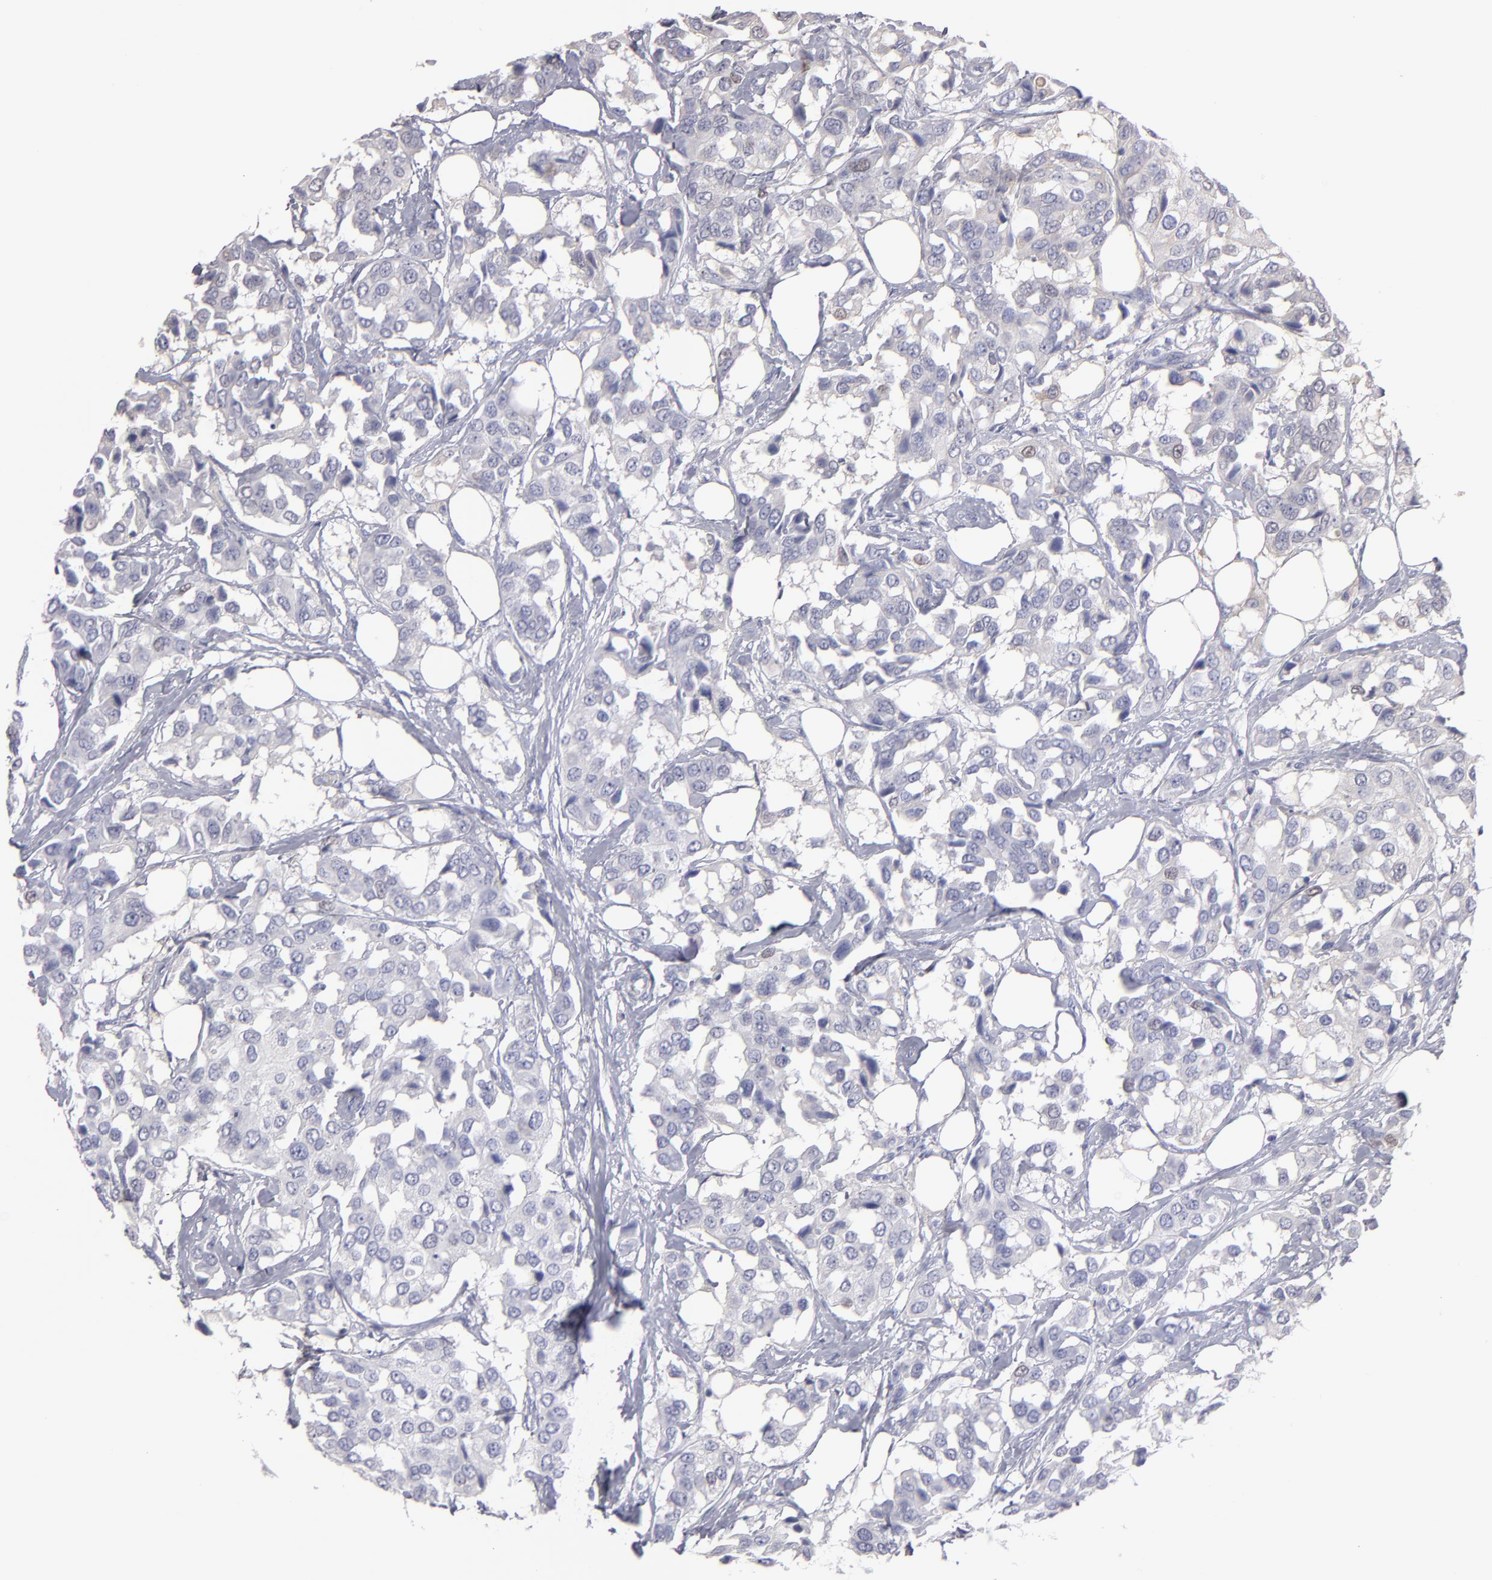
{"staining": {"intensity": "negative", "quantity": "none", "location": "none"}, "tissue": "breast cancer", "cell_type": "Tumor cells", "image_type": "cancer", "snomed": [{"axis": "morphology", "description": "Duct carcinoma"}, {"axis": "topography", "description": "Breast"}], "caption": "A high-resolution micrograph shows immunohistochemistry staining of intraductal carcinoma (breast), which shows no significant expression in tumor cells. (Immunohistochemistry, brightfield microscopy, high magnification).", "gene": "ABCC4", "patient": {"sex": "female", "age": 80}}